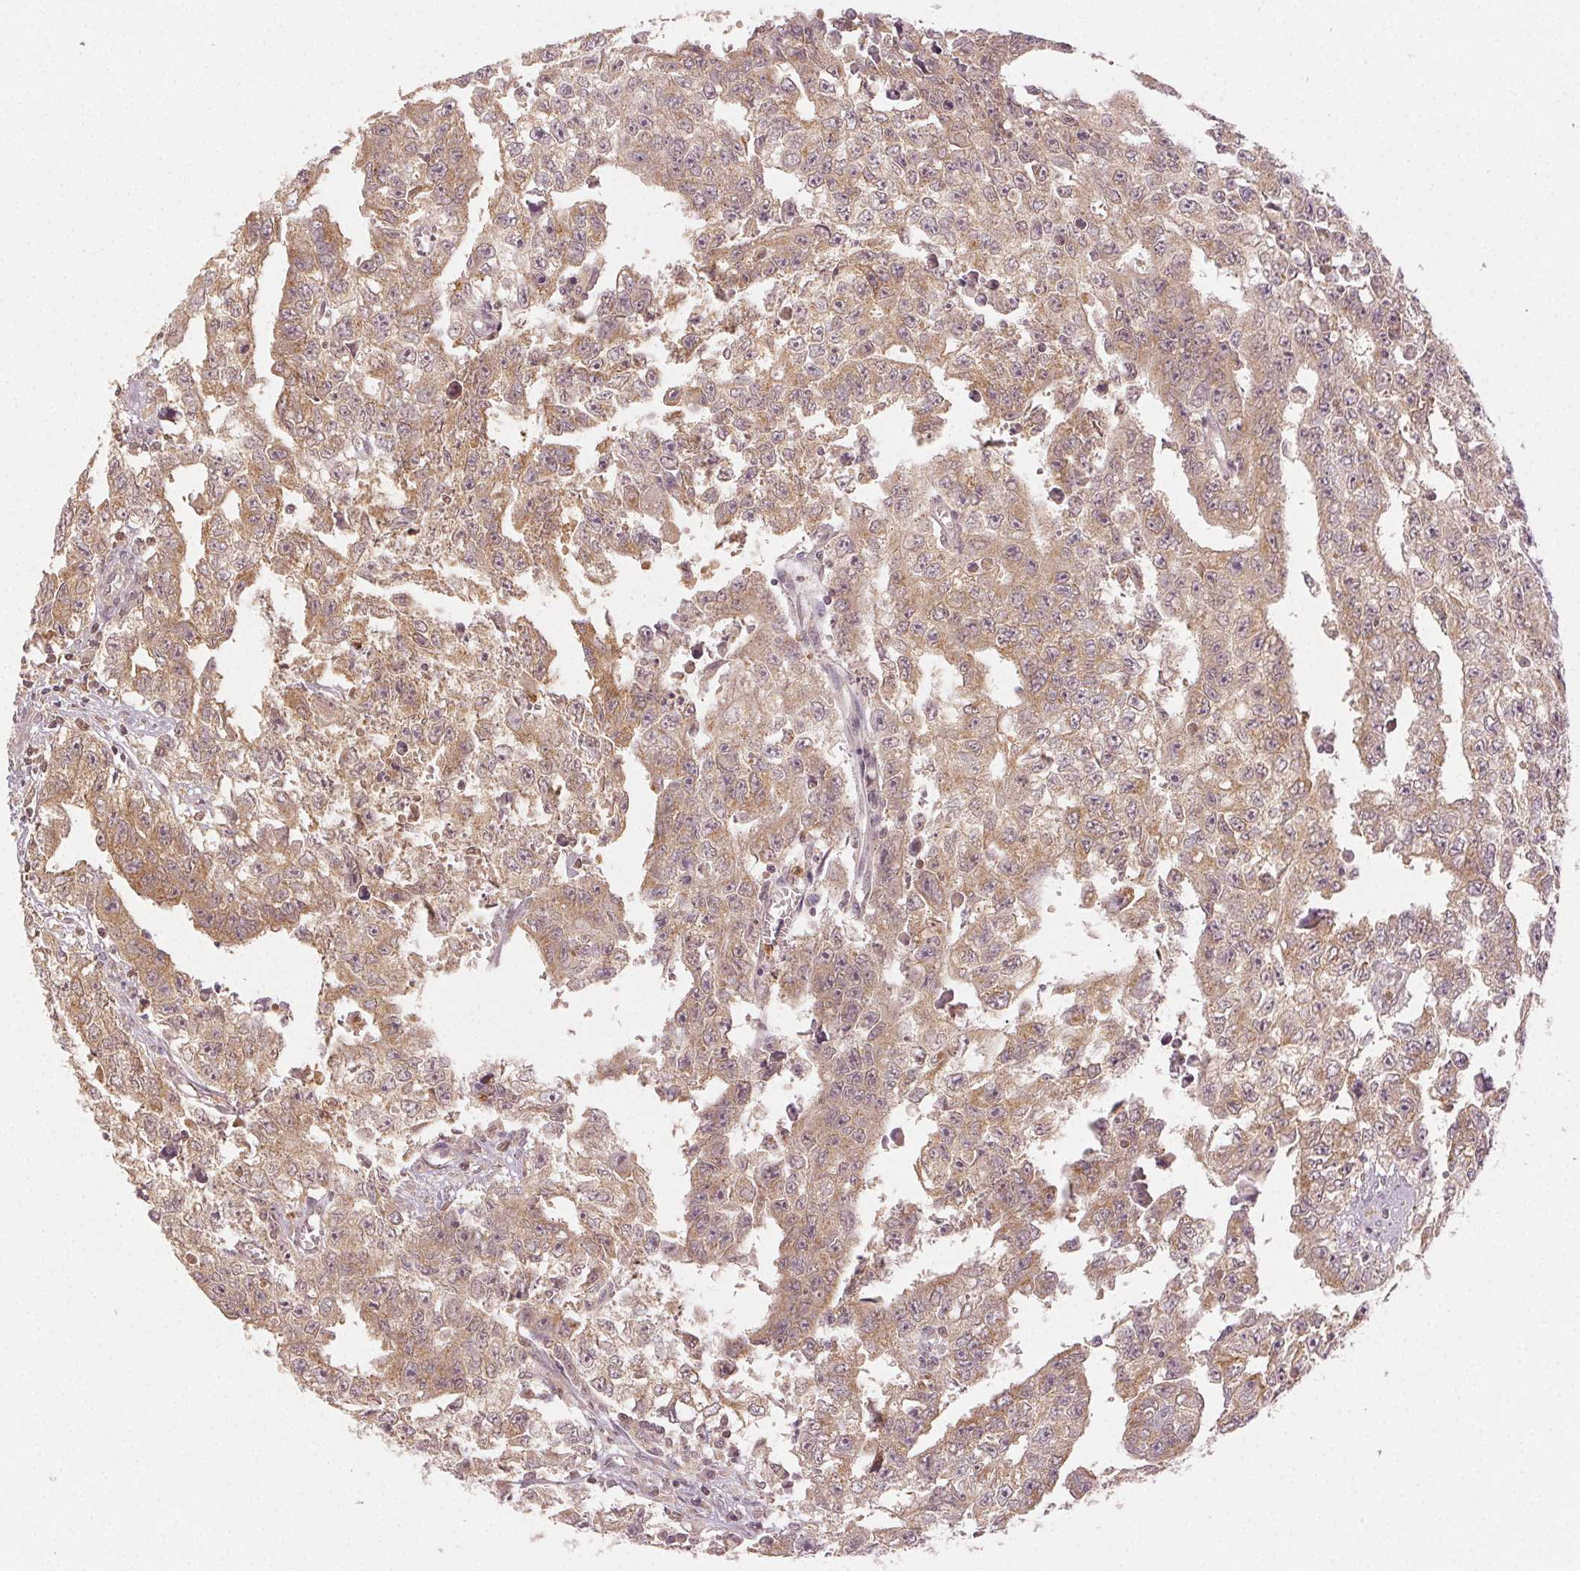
{"staining": {"intensity": "moderate", "quantity": ">75%", "location": "cytoplasmic/membranous"}, "tissue": "testis cancer", "cell_type": "Tumor cells", "image_type": "cancer", "snomed": [{"axis": "morphology", "description": "Carcinoma, Embryonal, NOS"}, {"axis": "morphology", "description": "Teratoma, malignant, NOS"}, {"axis": "topography", "description": "Testis"}], "caption": "Tumor cells reveal medium levels of moderate cytoplasmic/membranous staining in approximately >75% of cells in human testis cancer.", "gene": "MAPK14", "patient": {"sex": "male", "age": 24}}